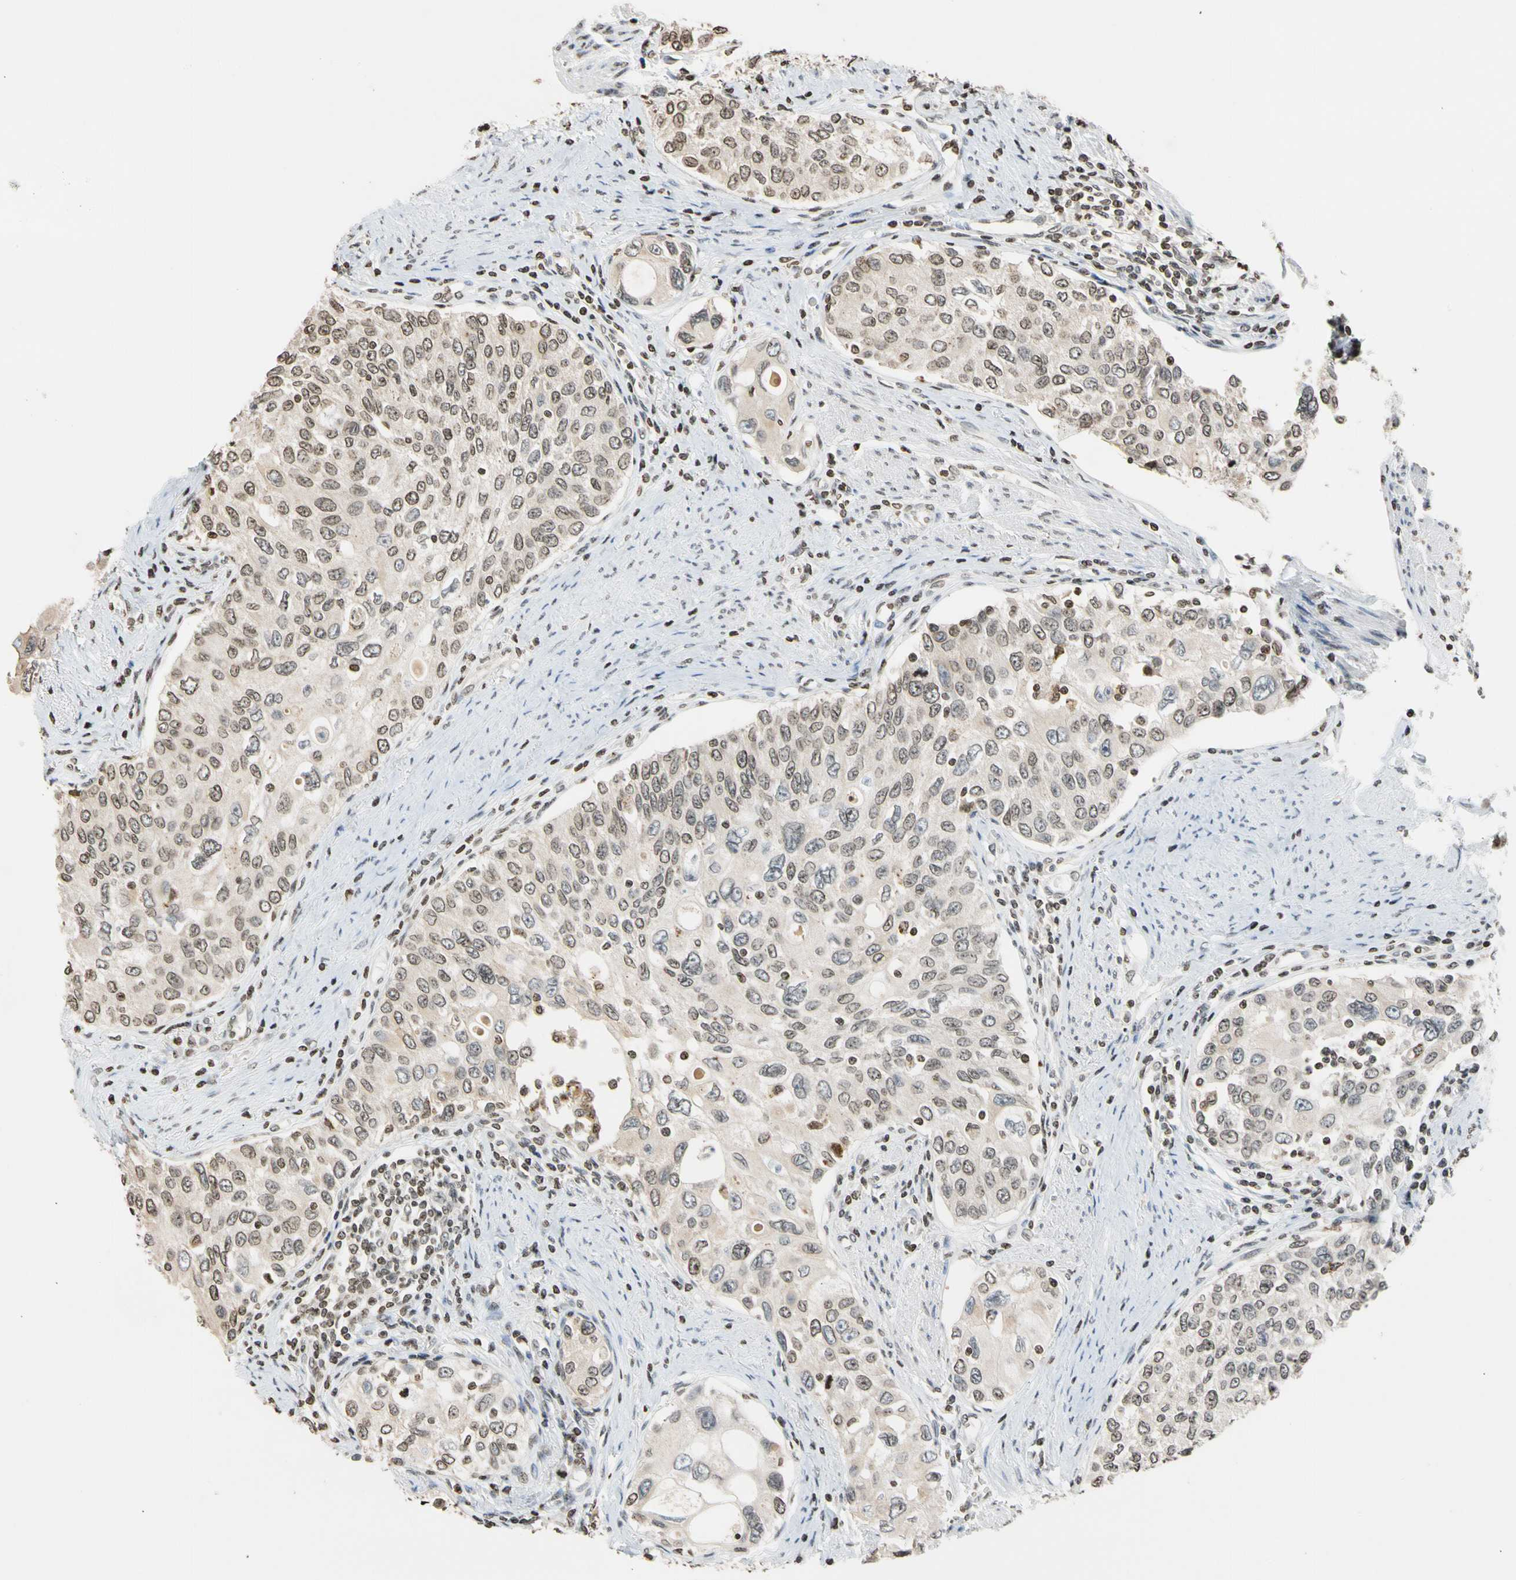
{"staining": {"intensity": "weak", "quantity": ">75%", "location": "cytoplasmic/membranous"}, "tissue": "urothelial cancer", "cell_type": "Tumor cells", "image_type": "cancer", "snomed": [{"axis": "morphology", "description": "Urothelial carcinoma, High grade"}, {"axis": "topography", "description": "Urinary bladder"}], "caption": "Immunohistochemical staining of urothelial cancer shows low levels of weak cytoplasmic/membranous protein expression in about >75% of tumor cells.", "gene": "GPX4", "patient": {"sex": "female", "age": 56}}